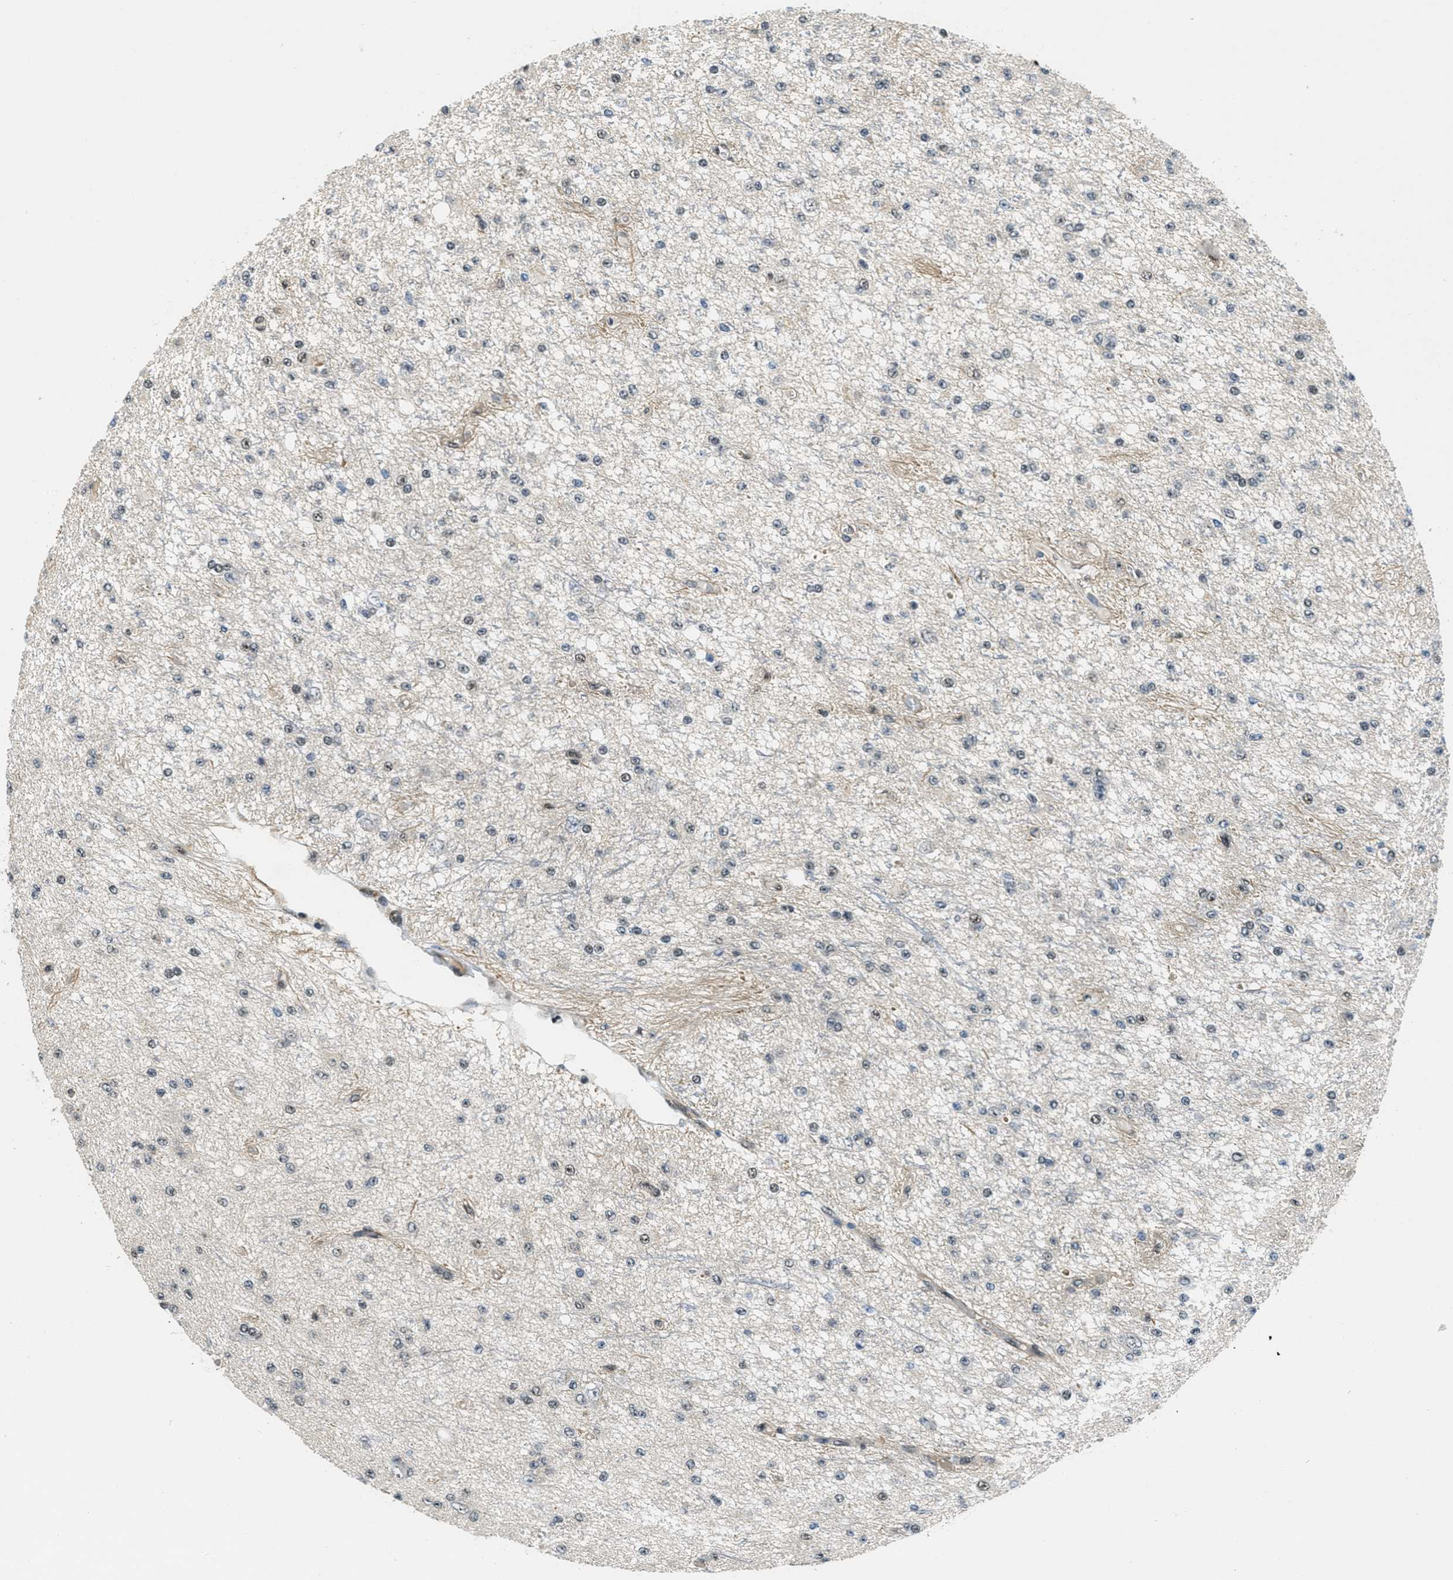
{"staining": {"intensity": "weak", "quantity": "<25%", "location": "nuclear"}, "tissue": "glioma", "cell_type": "Tumor cells", "image_type": "cancer", "snomed": [{"axis": "morphology", "description": "Glioma, malignant, Low grade"}, {"axis": "topography", "description": "Brain"}], "caption": "The IHC image has no significant expression in tumor cells of malignant low-grade glioma tissue.", "gene": "CFAP36", "patient": {"sex": "male", "age": 38}}